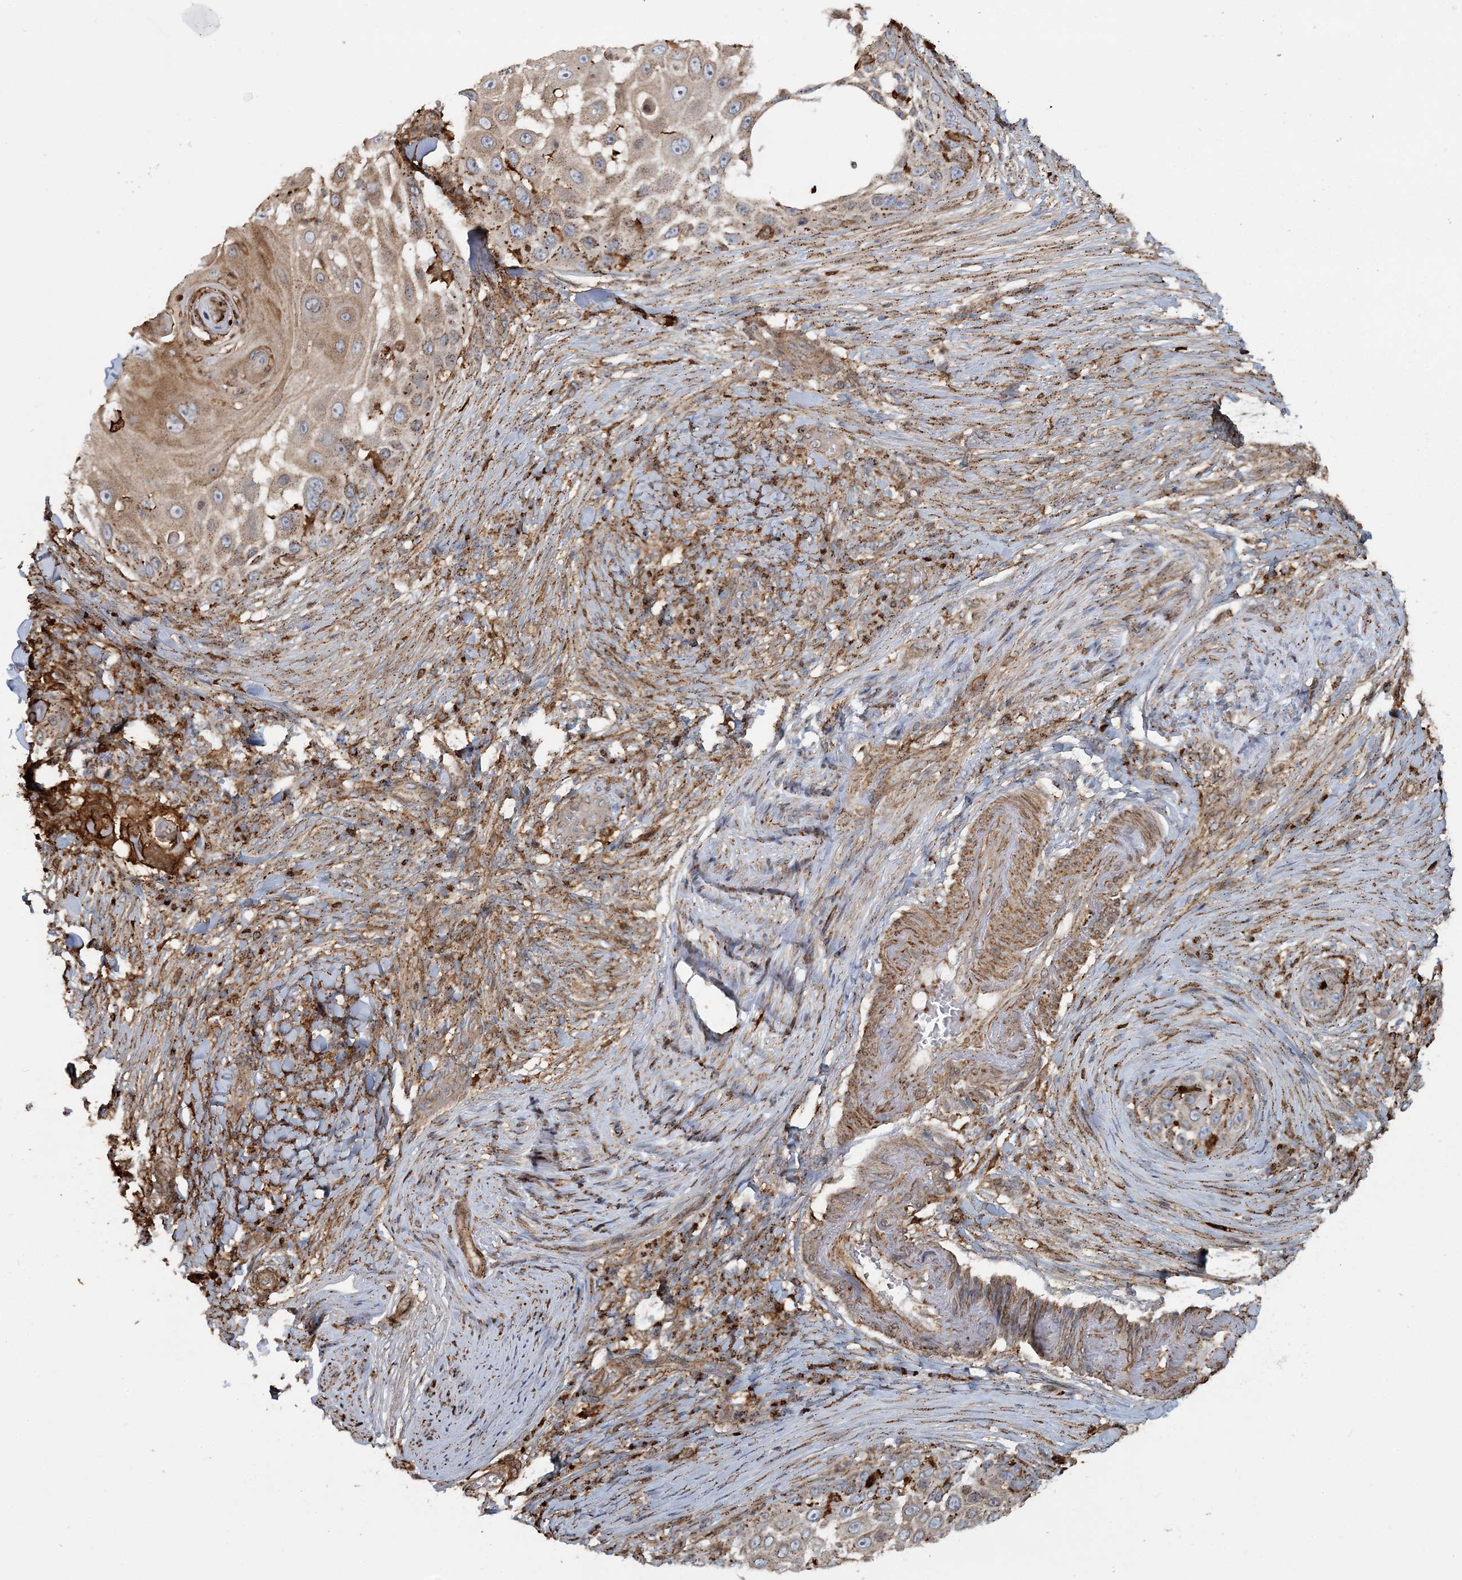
{"staining": {"intensity": "weak", "quantity": ">75%", "location": "cytoplasmic/membranous"}, "tissue": "skin cancer", "cell_type": "Tumor cells", "image_type": "cancer", "snomed": [{"axis": "morphology", "description": "Squamous cell carcinoma, NOS"}, {"axis": "topography", "description": "Skin"}], "caption": "High-magnification brightfield microscopy of squamous cell carcinoma (skin) stained with DAB (3,3'-diaminobenzidine) (brown) and counterstained with hematoxylin (blue). tumor cells exhibit weak cytoplasmic/membranous staining is identified in about>75% of cells.", "gene": "TRAF3IP2", "patient": {"sex": "female", "age": 44}}